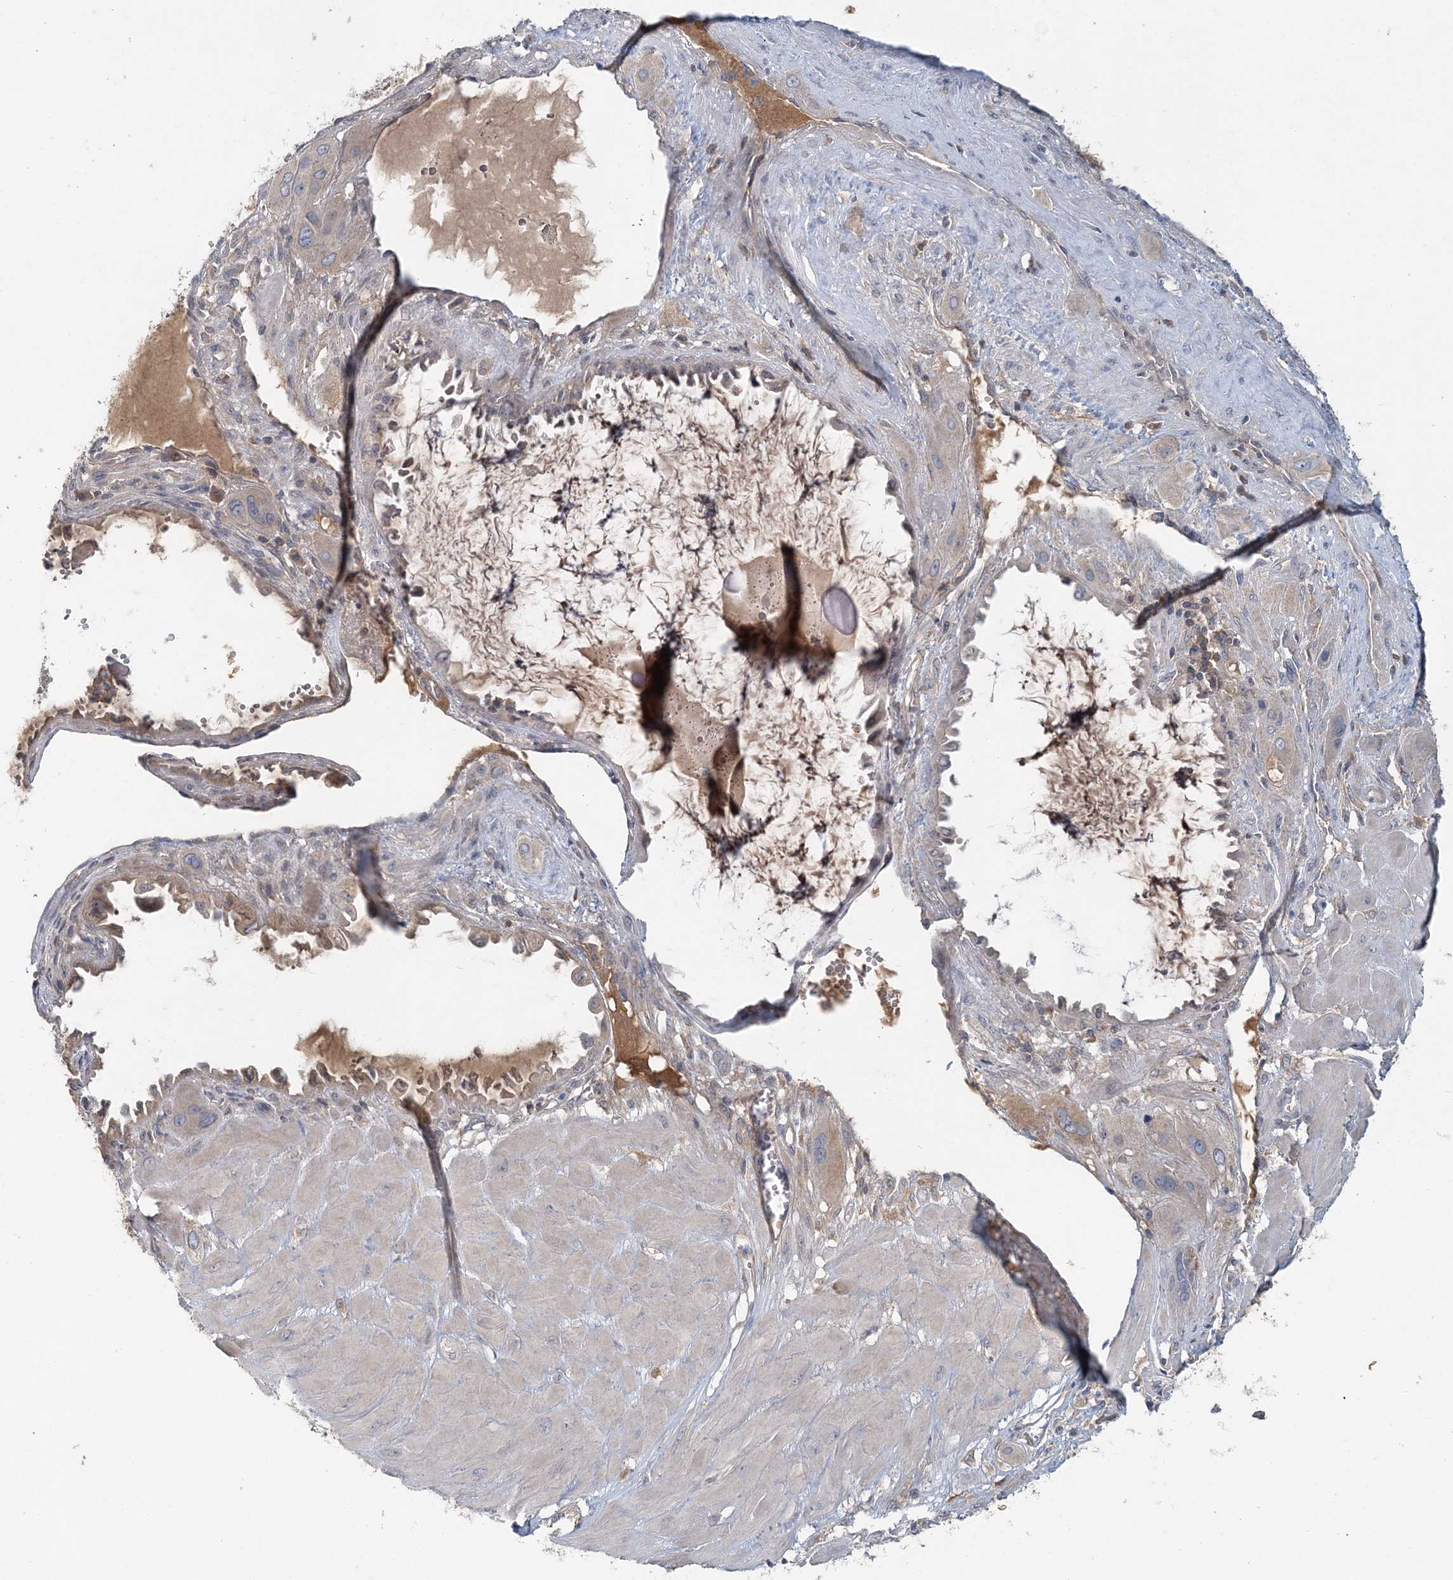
{"staining": {"intensity": "weak", "quantity": "<25%", "location": "cytoplasmic/membranous"}, "tissue": "cervical cancer", "cell_type": "Tumor cells", "image_type": "cancer", "snomed": [{"axis": "morphology", "description": "Squamous cell carcinoma, NOS"}, {"axis": "topography", "description": "Cervix"}], "caption": "Tumor cells are negative for protein expression in human cervical squamous cell carcinoma. (Brightfield microscopy of DAB (3,3'-diaminobenzidine) immunohistochemistry at high magnification).", "gene": "RNF25", "patient": {"sex": "female", "age": 34}}